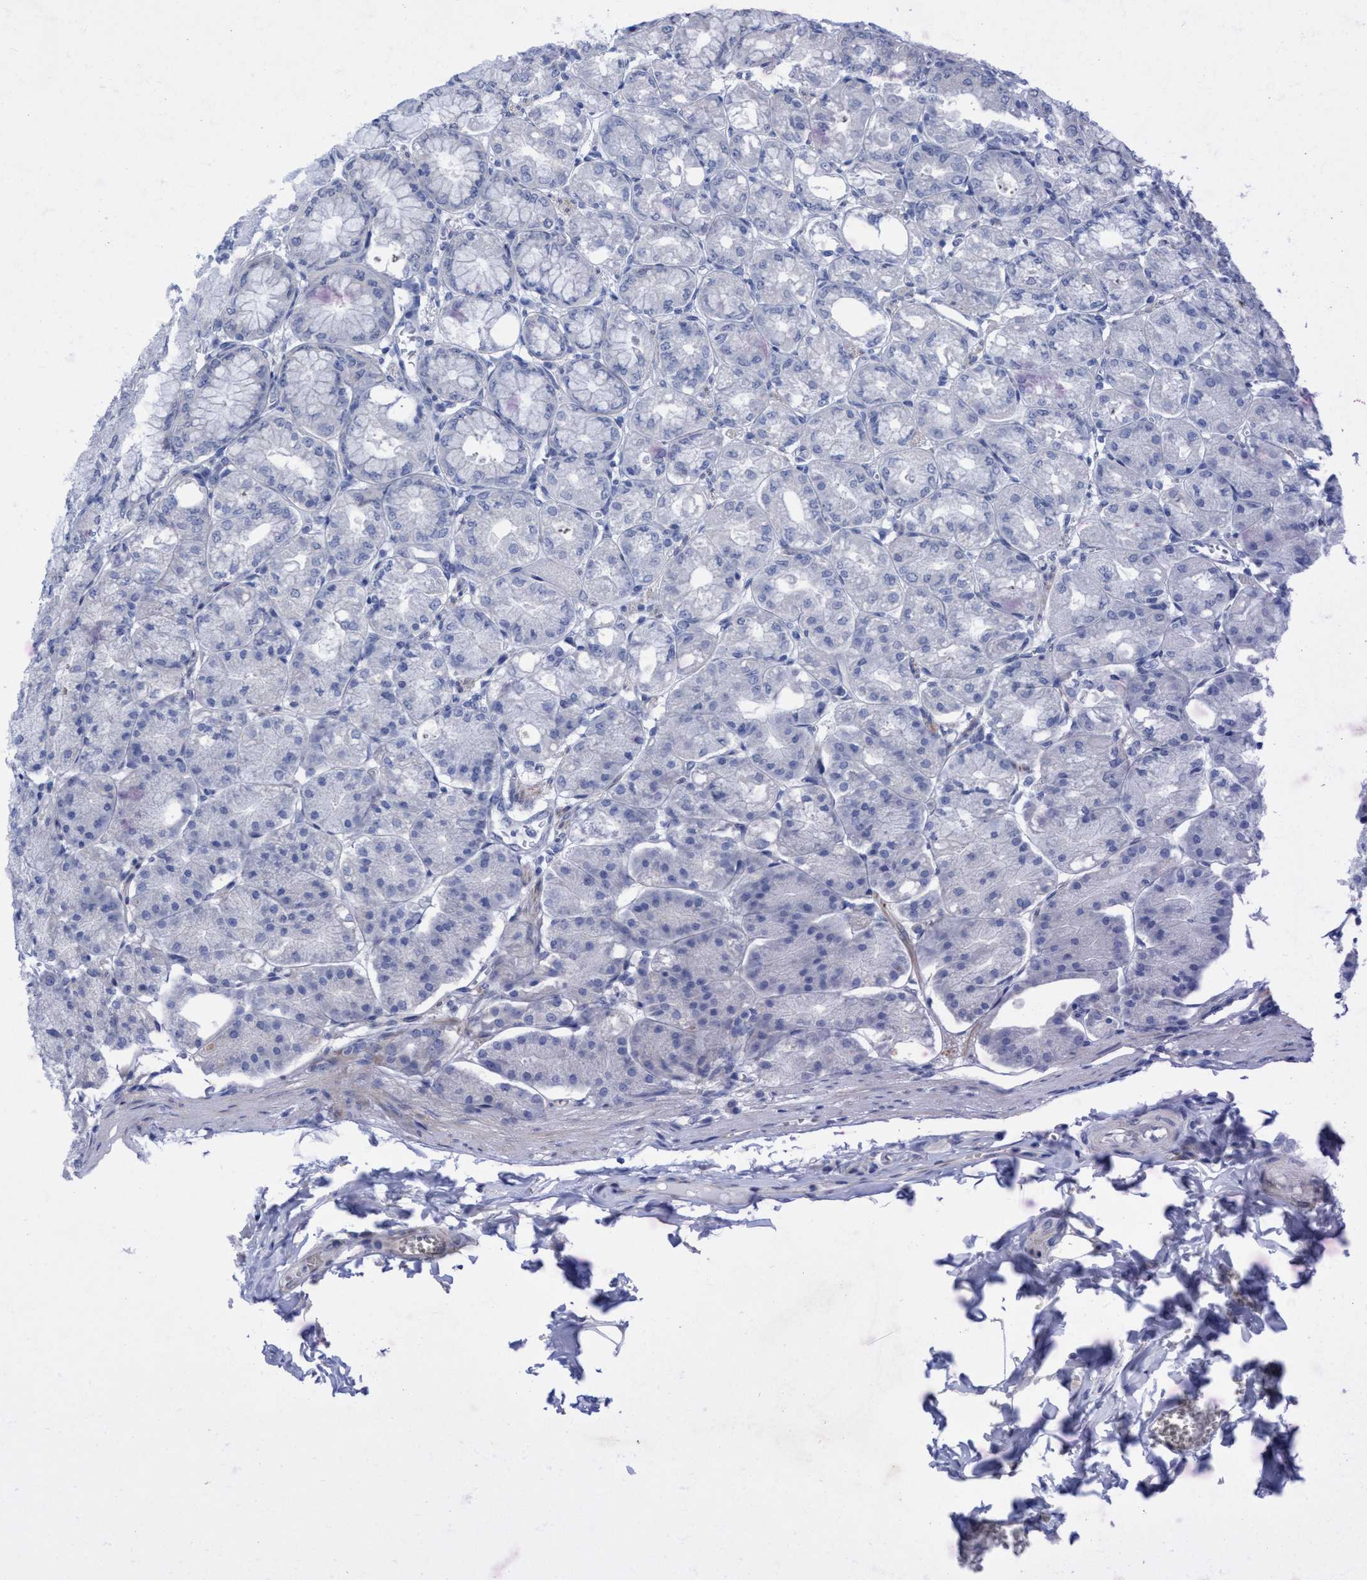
{"staining": {"intensity": "strong", "quantity": "<25%", "location": "cytoplasmic/membranous"}, "tissue": "stomach", "cell_type": "Glandular cells", "image_type": "normal", "snomed": [{"axis": "morphology", "description": "Normal tissue, NOS"}, {"axis": "topography", "description": "Stomach, lower"}], "caption": "An immunohistochemistry photomicrograph of normal tissue is shown. Protein staining in brown highlights strong cytoplasmic/membranous positivity in stomach within glandular cells. (DAB IHC with brightfield microscopy, high magnification).", "gene": "R3HCC1", "patient": {"sex": "male", "age": 71}}